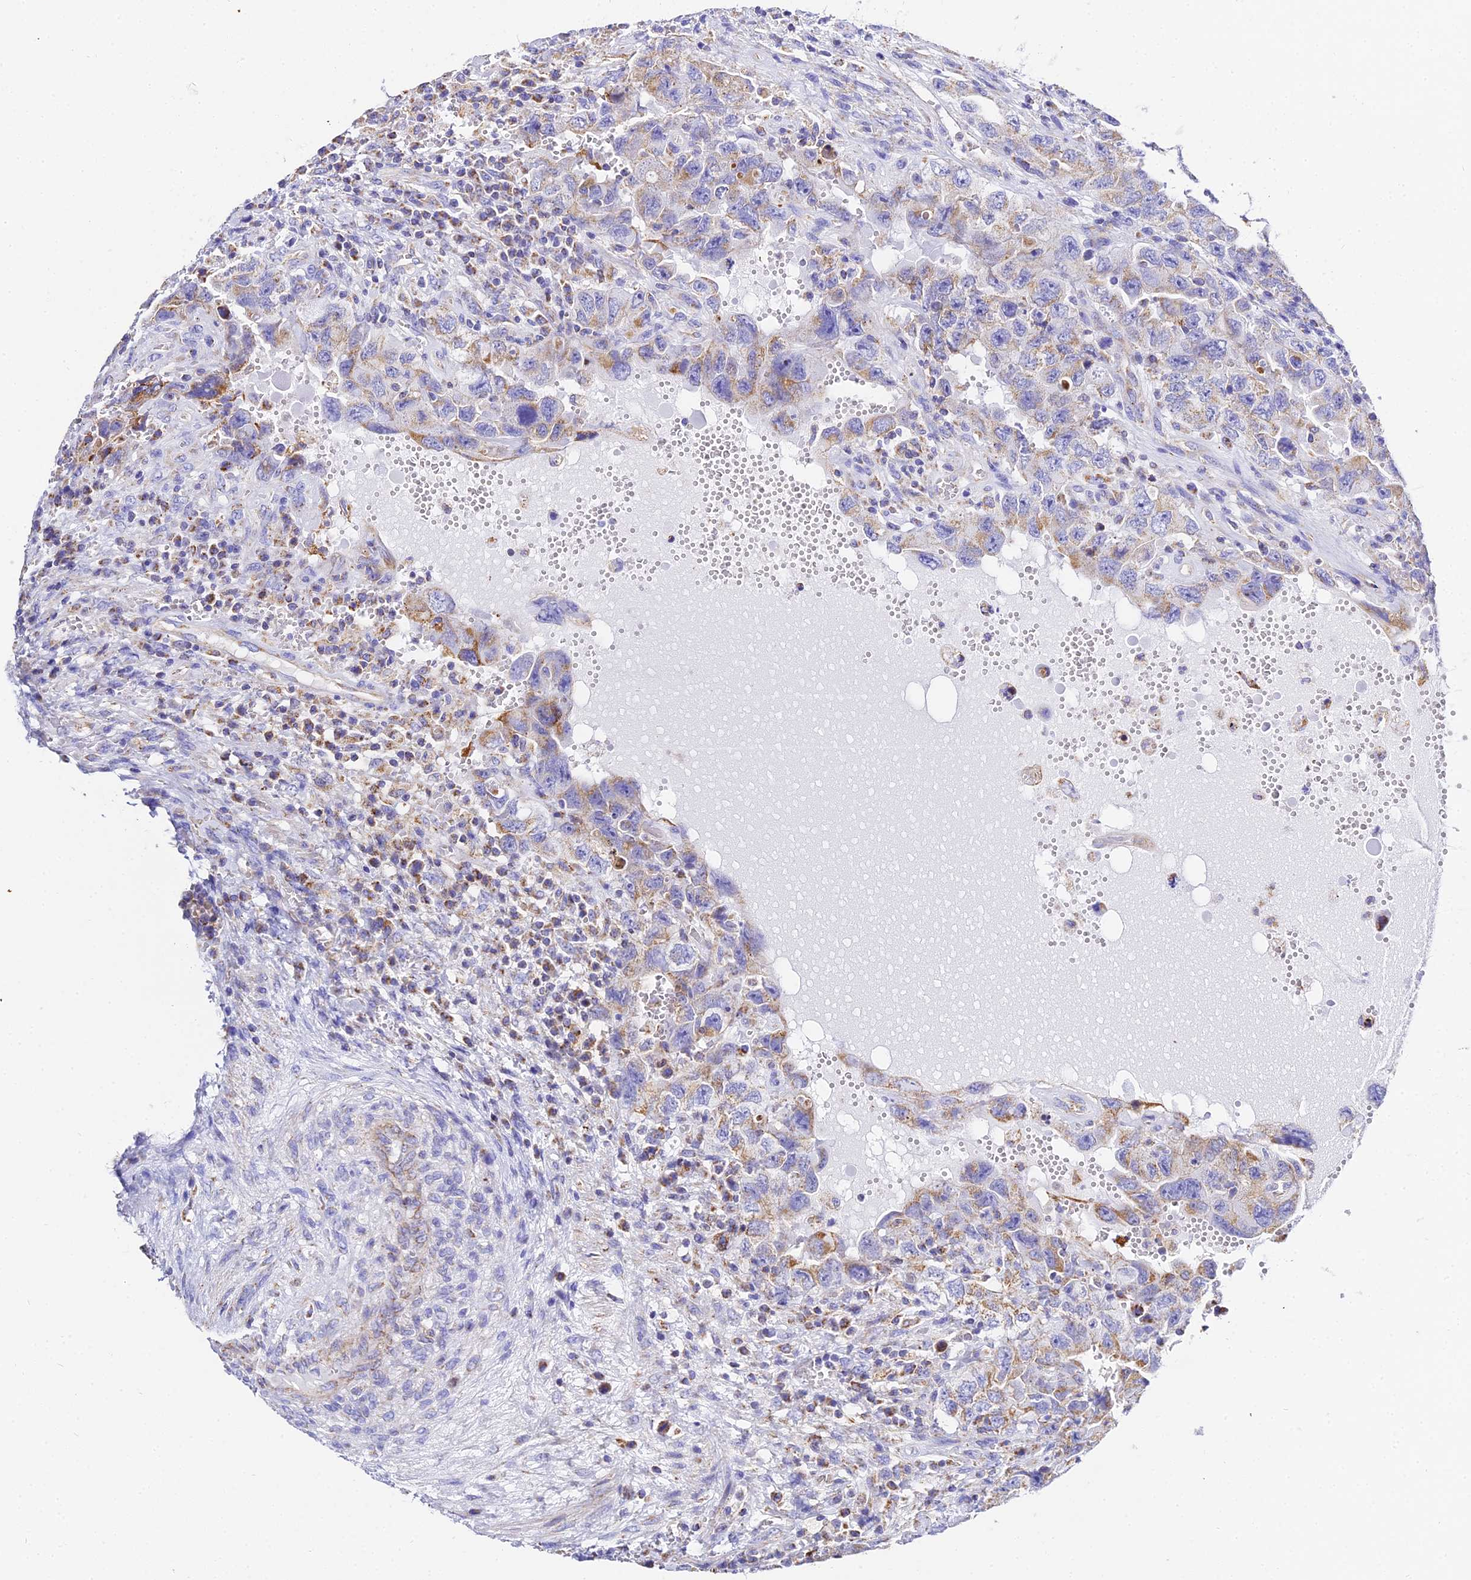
{"staining": {"intensity": "weak", "quantity": ">75%", "location": "cytoplasmic/membranous"}, "tissue": "testis cancer", "cell_type": "Tumor cells", "image_type": "cancer", "snomed": [{"axis": "morphology", "description": "Carcinoma, Embryonal, NOS"}, {"axis": "topography", "description": "Testis"}], "caption": "A micrograph of embryonal carcinoma (testis) stained for a protein reveals weak cytoplasmic/membranous brown staining in tumor cells.", "gene": "ZNF573", "patient": {"sex": "male", "age": 26}}